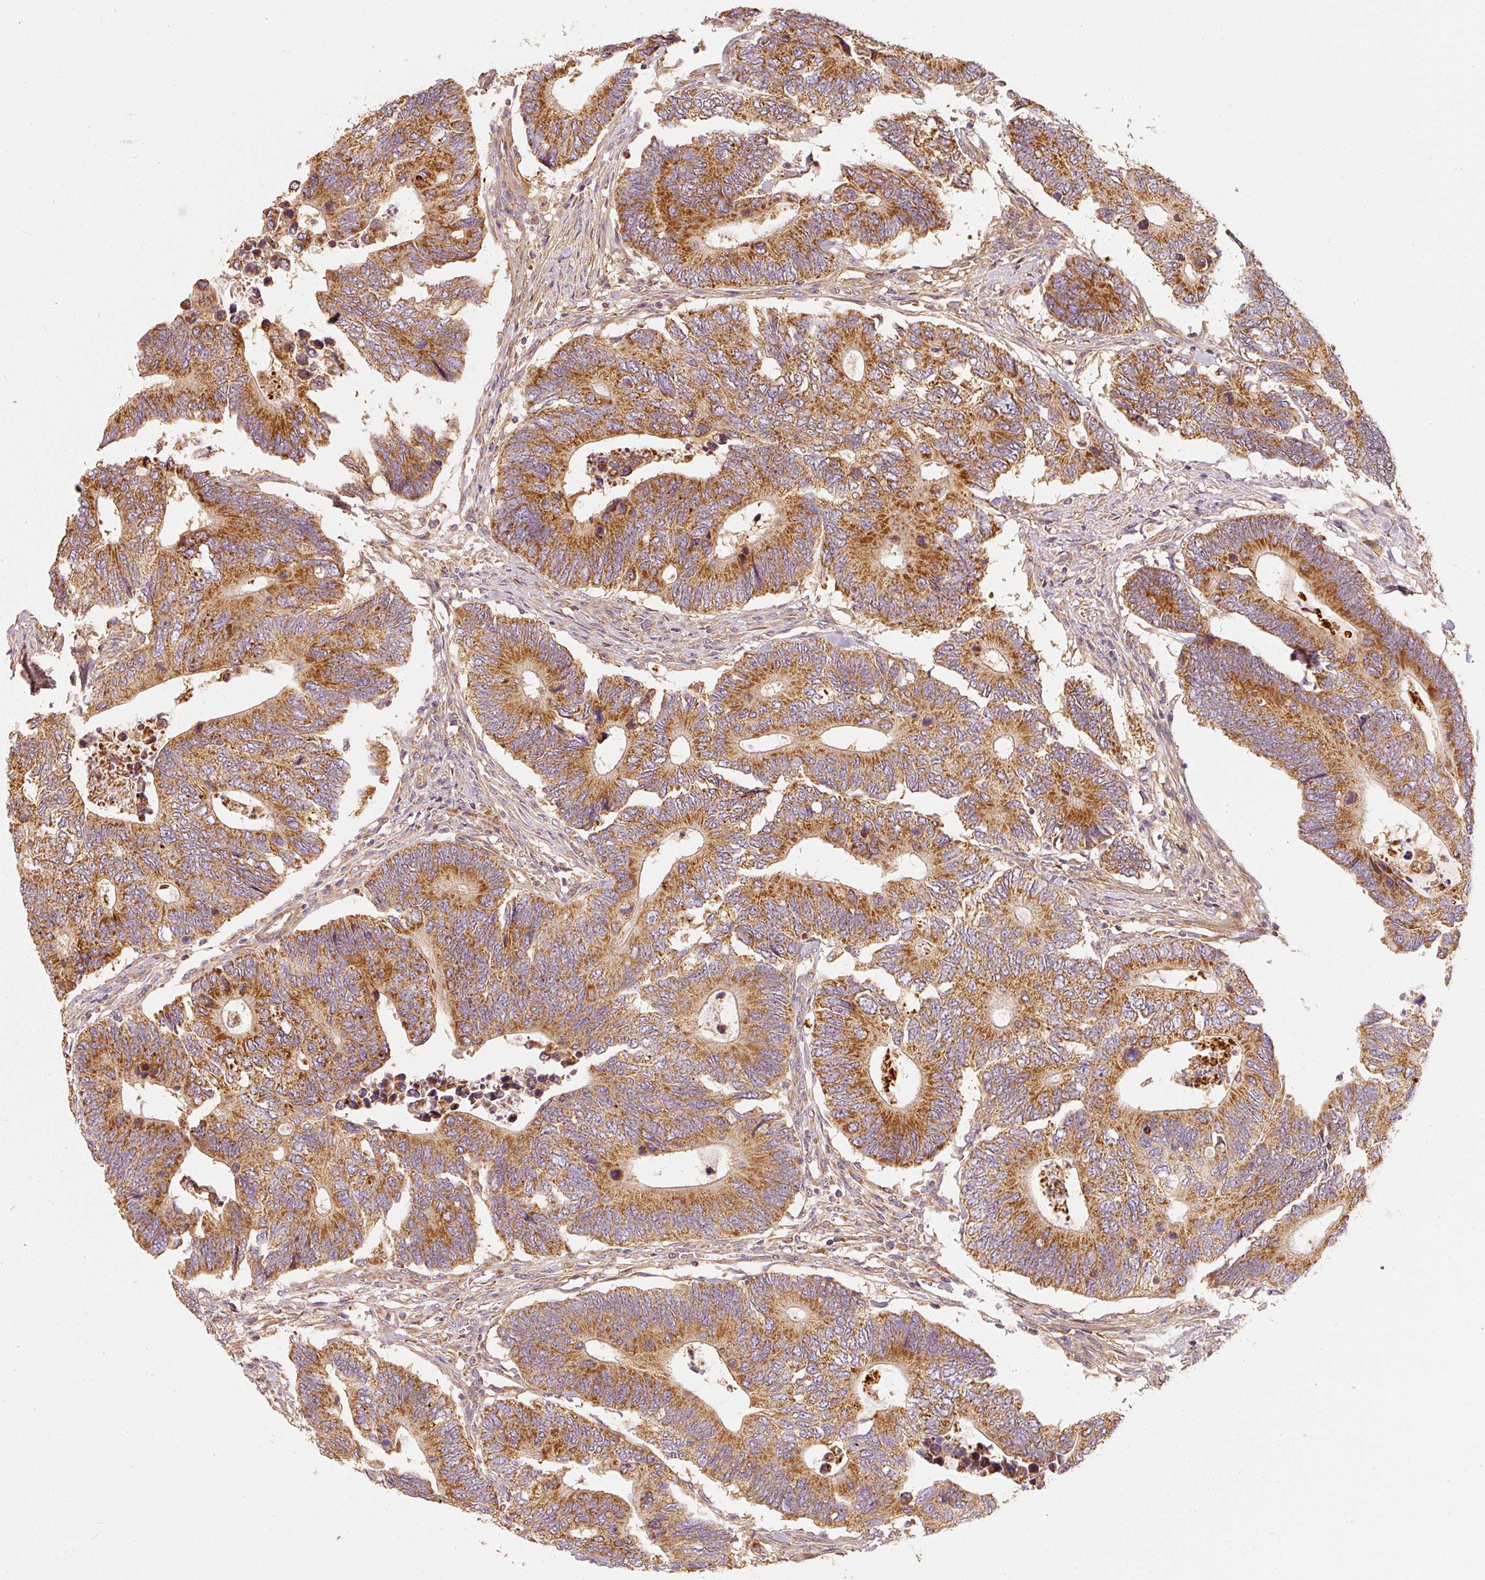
{"staining": {"intensity": "strong", "quantity": ">75%", "location": "cytoplasmic/membranous"}, "tissue": "colorectal cancer", "cell_type": "Tumor cells", "image_type": "cancer", "snomed": [{"axis": "morphology", "description": "Adenocarcinoma, NOS"}, {"axis": "topography", "description": "Colon"}], "caption": "Immunohistochemistry (DAB) staining of colorectal cancer (adenocarcinoma) shows strong cytoplasmic/membranous protein staining in approximately >75% of tumor cells.", "gene": "TOMM40", "patient": {"sex": "male", "age": 87}}